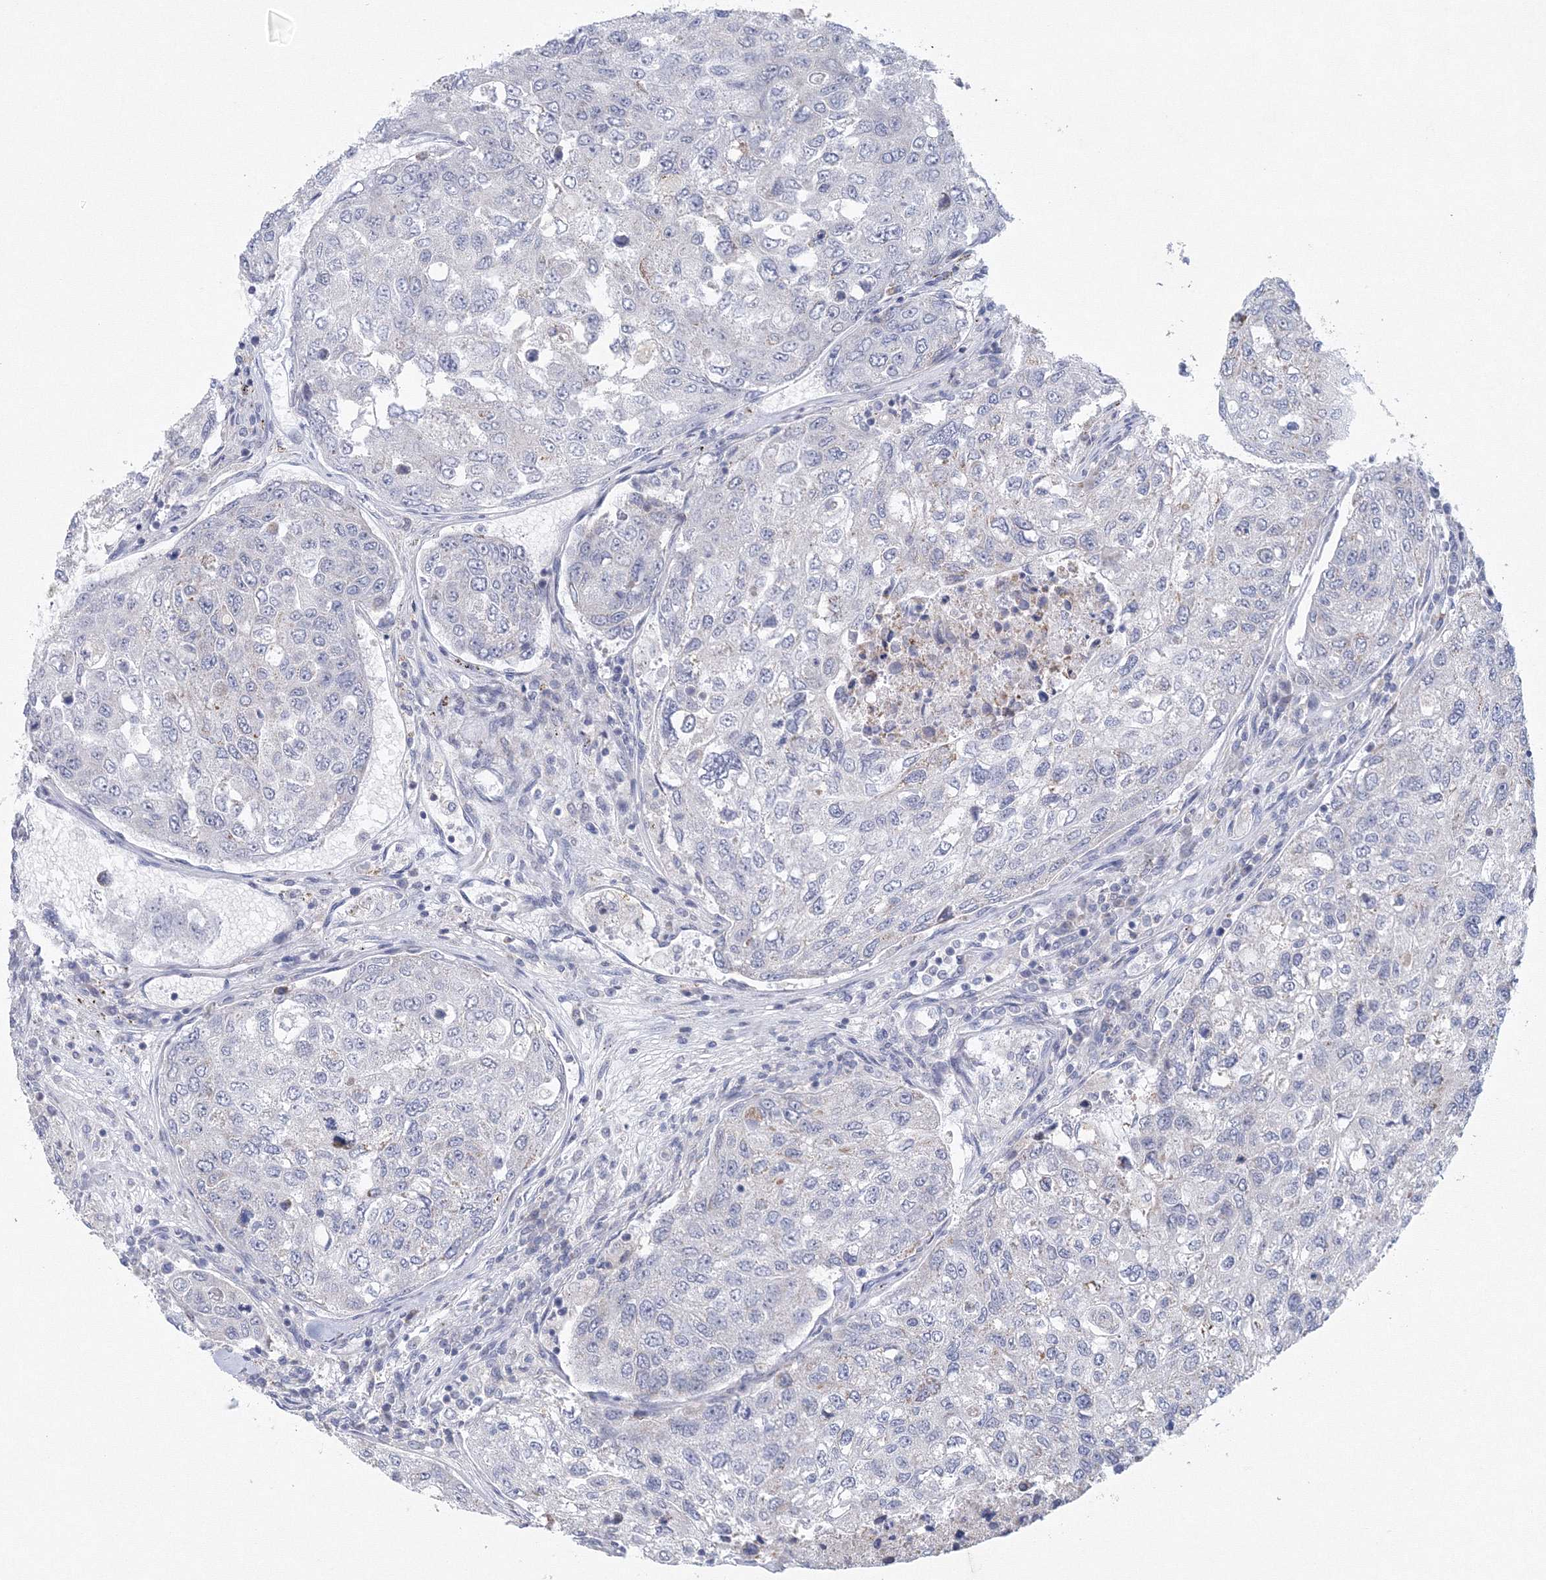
{"staining": {"intensity": "negative", "quantity": "none", "location": "none"}, "tissue": "urothelial cancer", "cell_type": "Tumor cells", "image_type": "cancer", "snomed": [{"axis": "morphology", "description": "Urothelial carcinoma, High grade"}, {"axis": "topography", "description": "Lymph node"}, {"axis": "topography", "description": "Urinary bladder"}], "caption": "Photomicrograph shows no significant protein staining in tumor cells of urothelial carcinoma (high-grade).", "gene": "NIPAL1", "patient": {"sex": "male", "age": 51}}